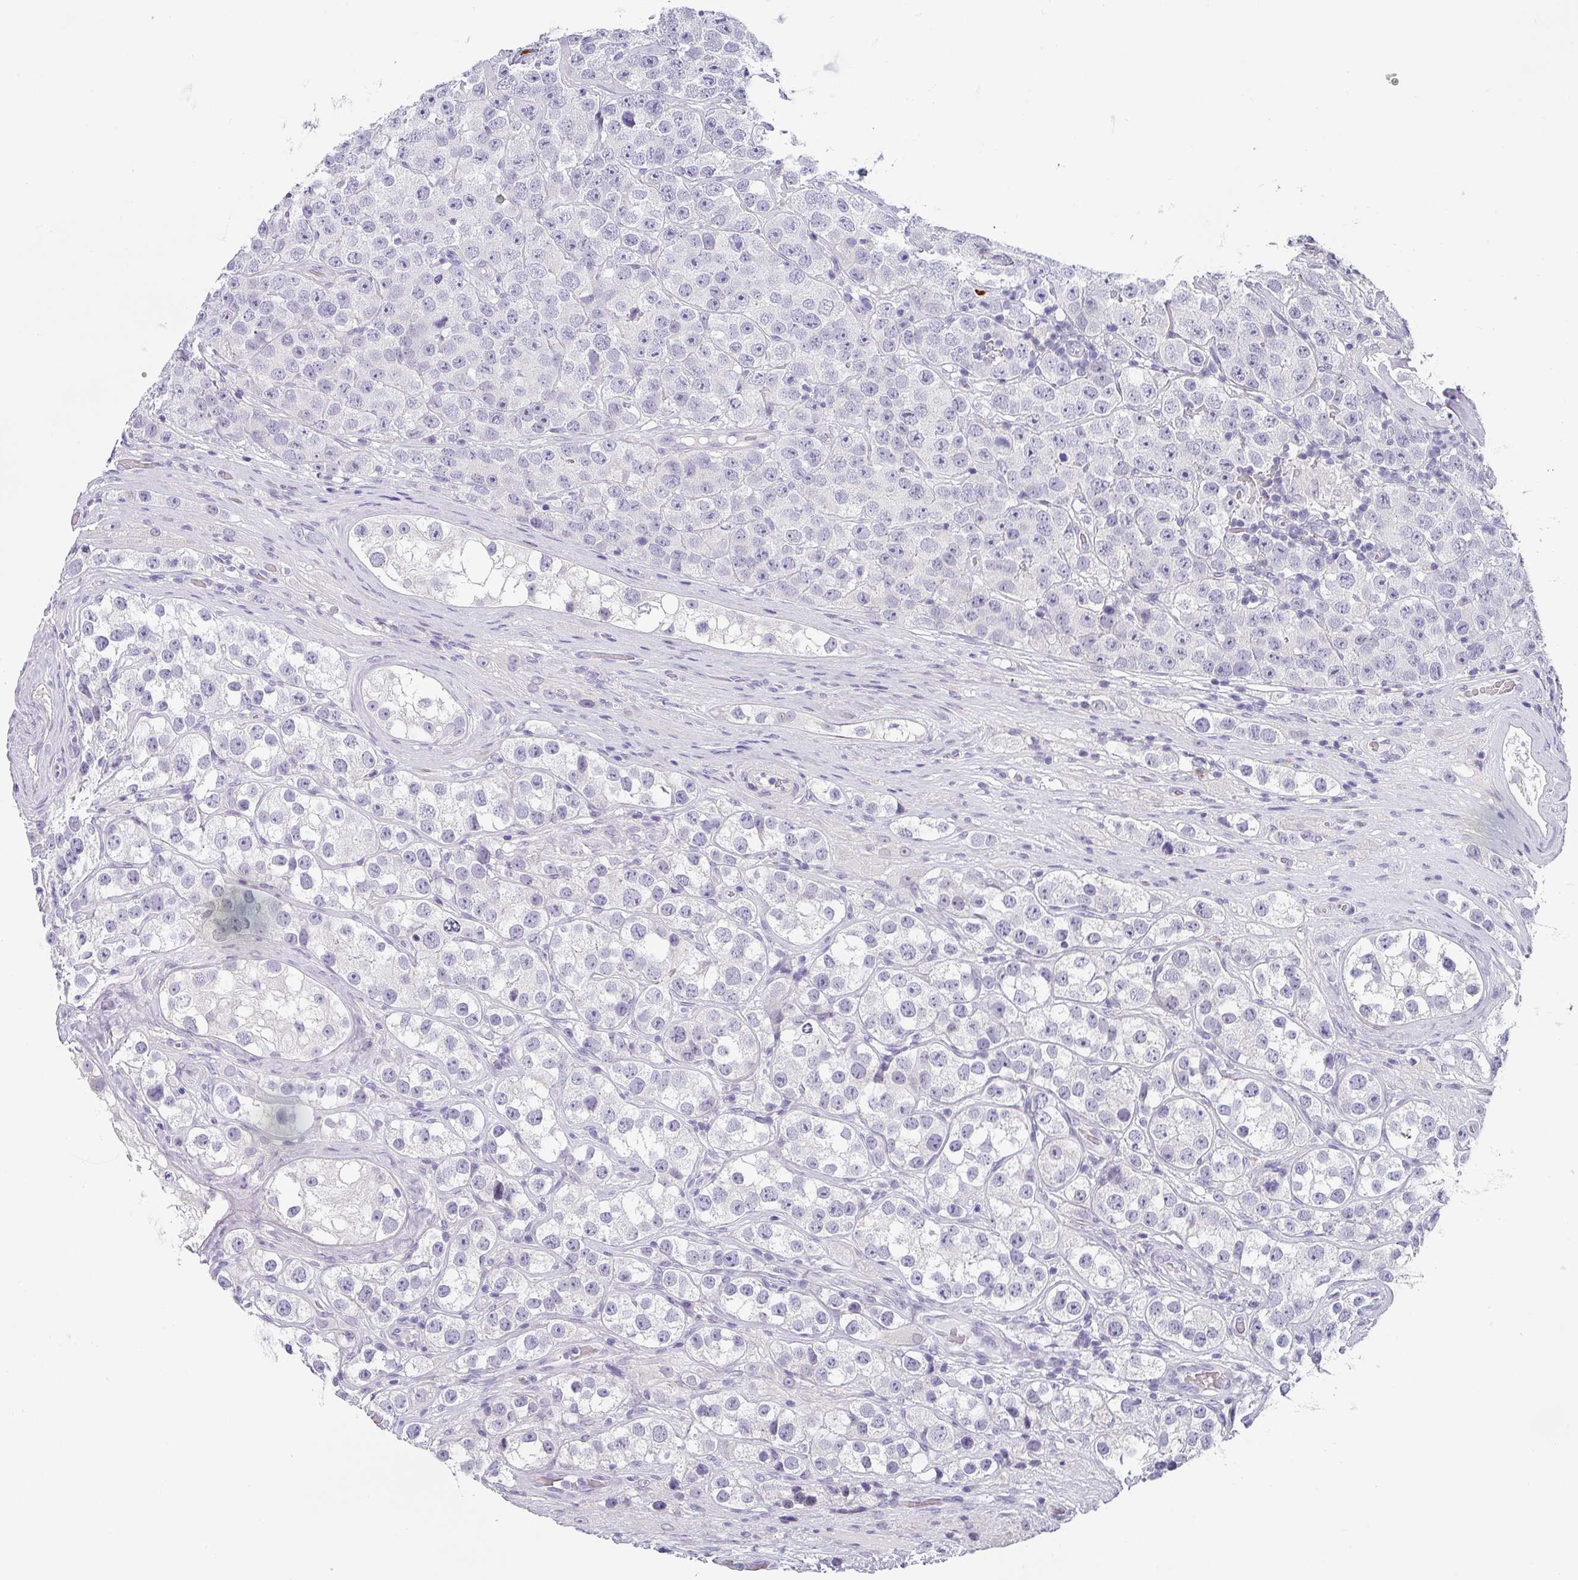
{"staining": {"intensity": "negative", "quantity": "none", "location": "none"}, "tissue": "testis cancer", "cell_type": "Tumor cells", "image_type": "cancer", "snomed": [{"axis": "morphology", "description": "Seminoma, NOS"}, {"axis": "topography", "description": "Testis"}], "caption": "Tumor cells are negative for brown protein staining in testis cancer (seminoma).", "gene": "BTLA", "patient": {"sex": "male", "age": 28}}